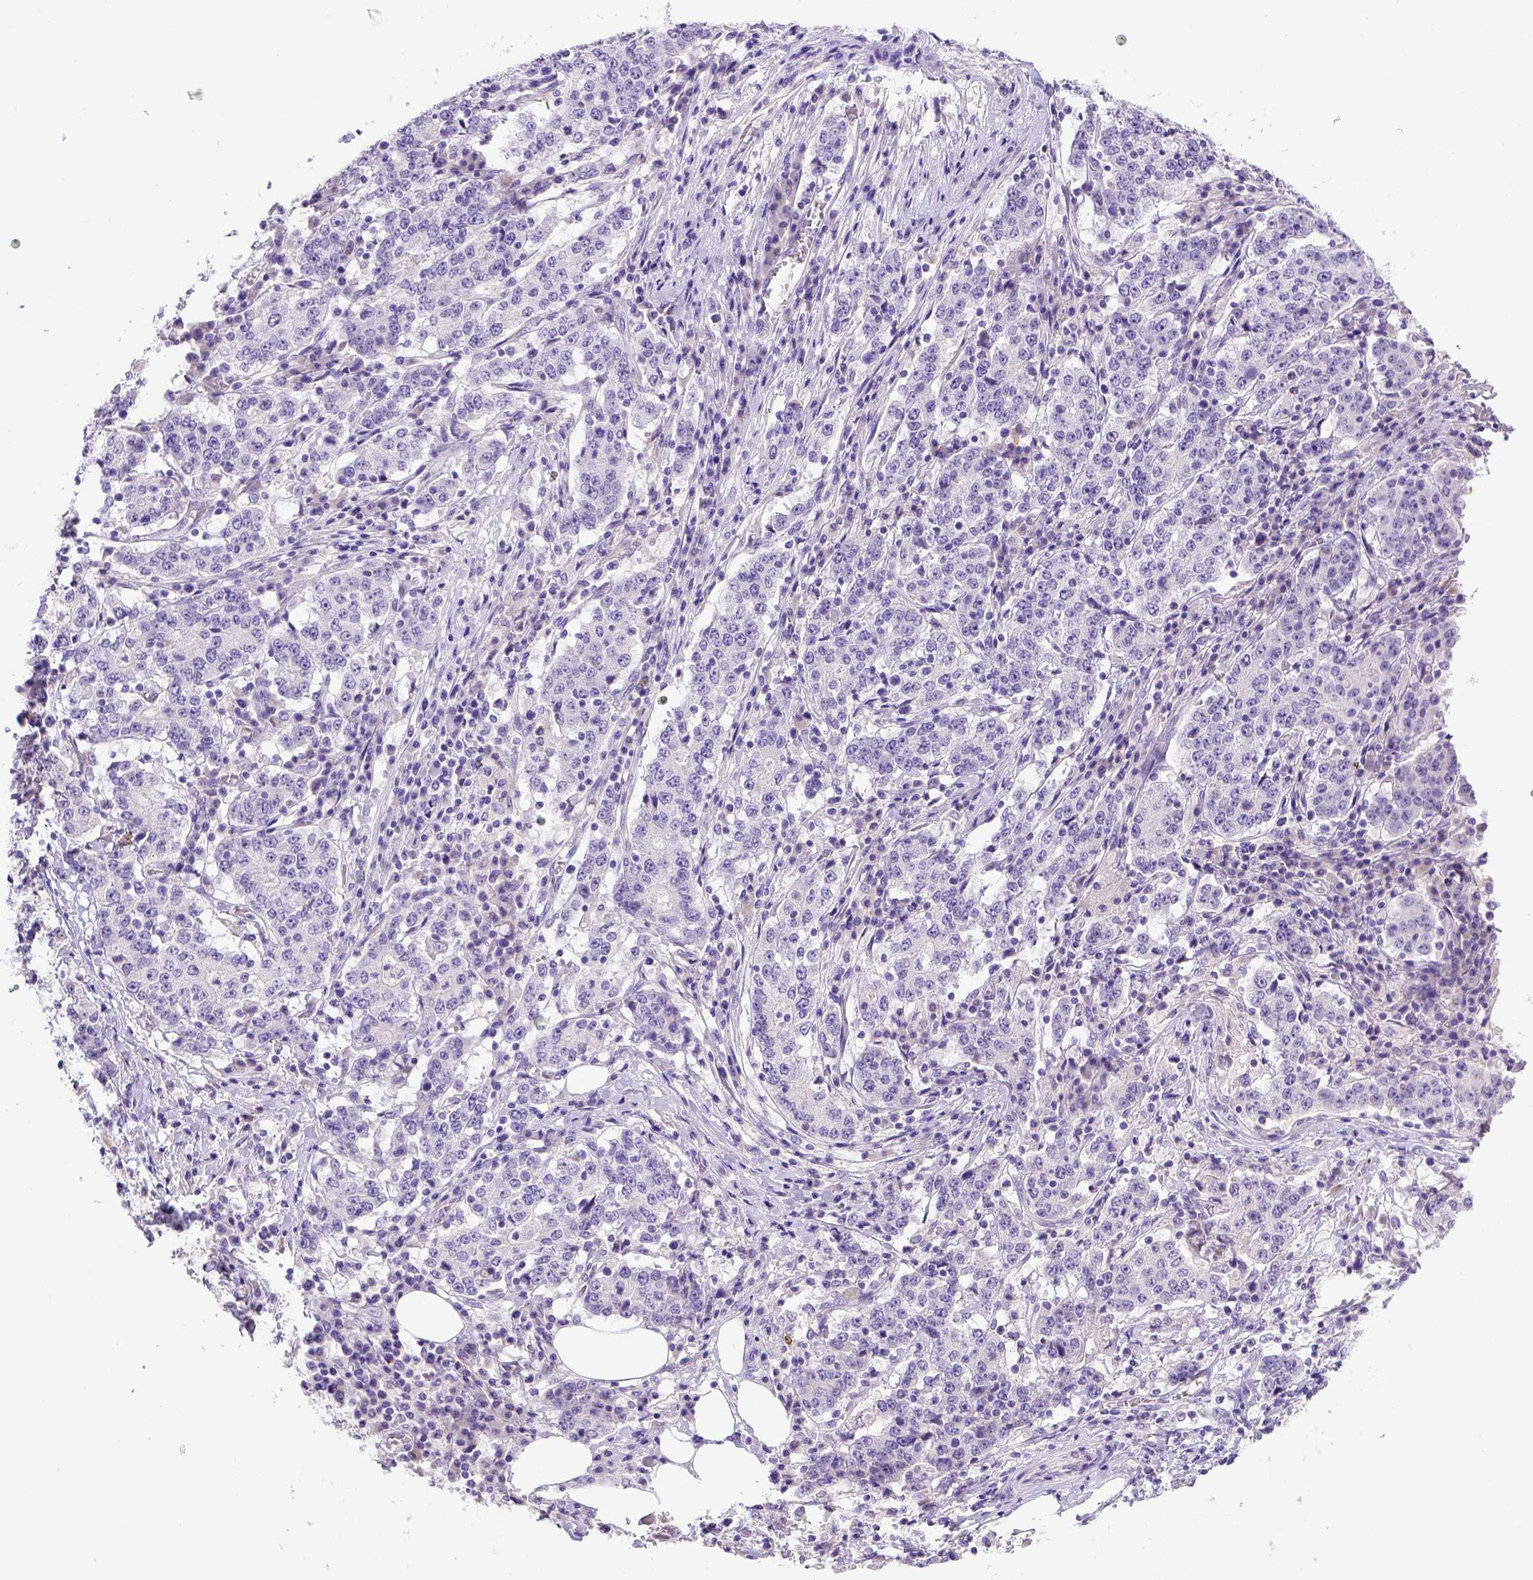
{"staining": {"intensity": "negative", "quantity": "none", "location": "none"}, "tissue": "stomach cancer", "cell_type": "Tumor cells", "image_type": "cancer", "snomed": [{"axis": "morphology", "description": "Adenocarcinoma, NOS"}, {"axis": "topography", "description": "Stomach"}], "caption": "IHC histopathology image of neoplastic tissue: human stomach cancer (adenocarcinoma) stained with DAB reveals no significant protein positivity in tumor cells.", "gene": "B3GAT1", "patient": {"sex": "male", "age": 59}}